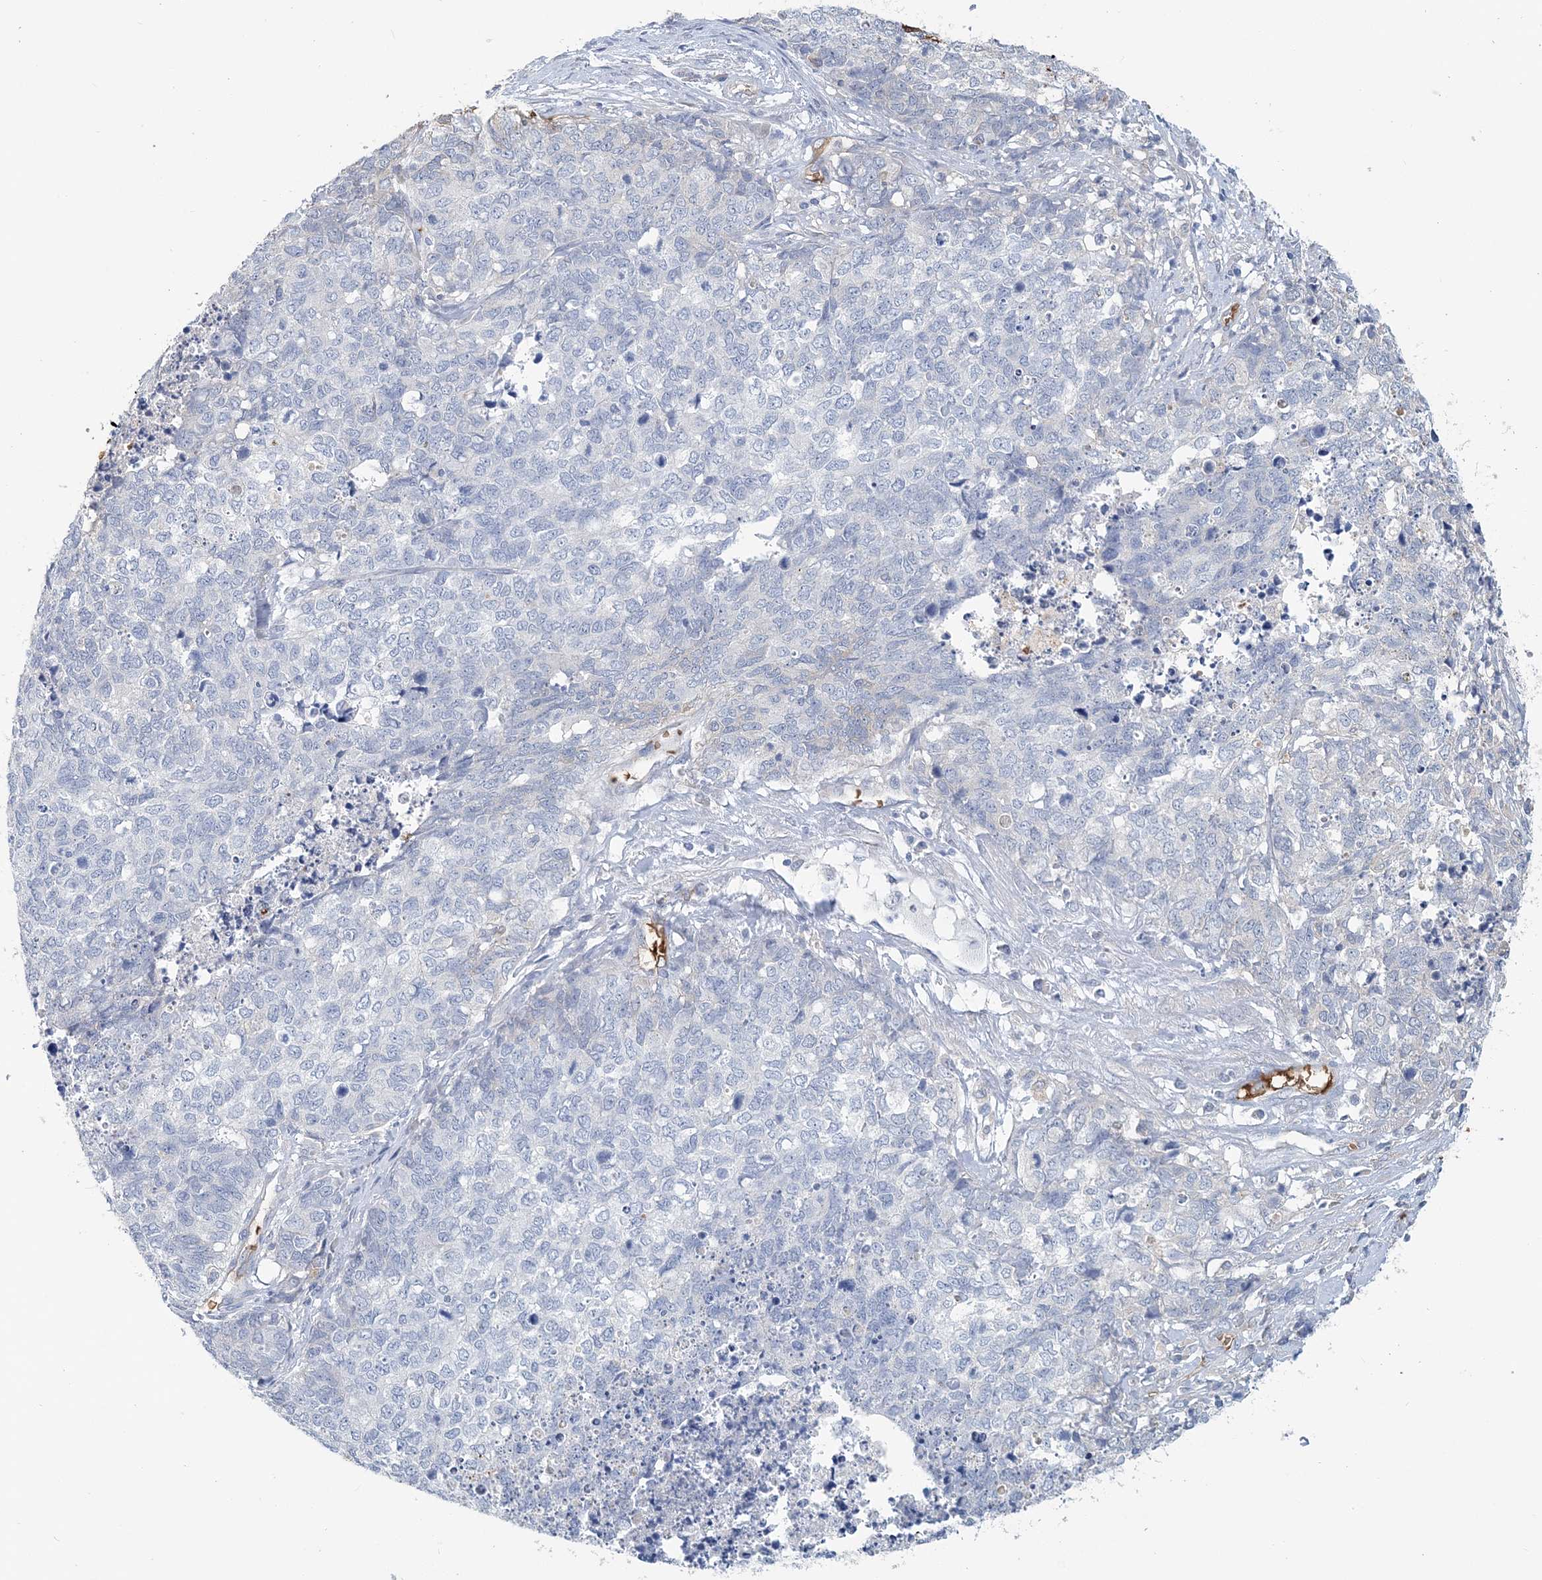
{"staining": {"intensity": "negative", "quantity": "none", "location": "none"}, "tissue": "cervical cancer", "cell_type": "Tumor cells", "image_type": "cancer", "snomed": [{"axis": "morphology", "description": "Squamous cell carcinoma, NOS"}, {"axis": "topography", "description": "Cervix"}], "caption": "Squamous cell carcinoma (cervical) was stained to show a protein in brown. There is no significant expression in tumor cells.", "gene": "HBD", "patient": {"sex": "female", "age": 63}}